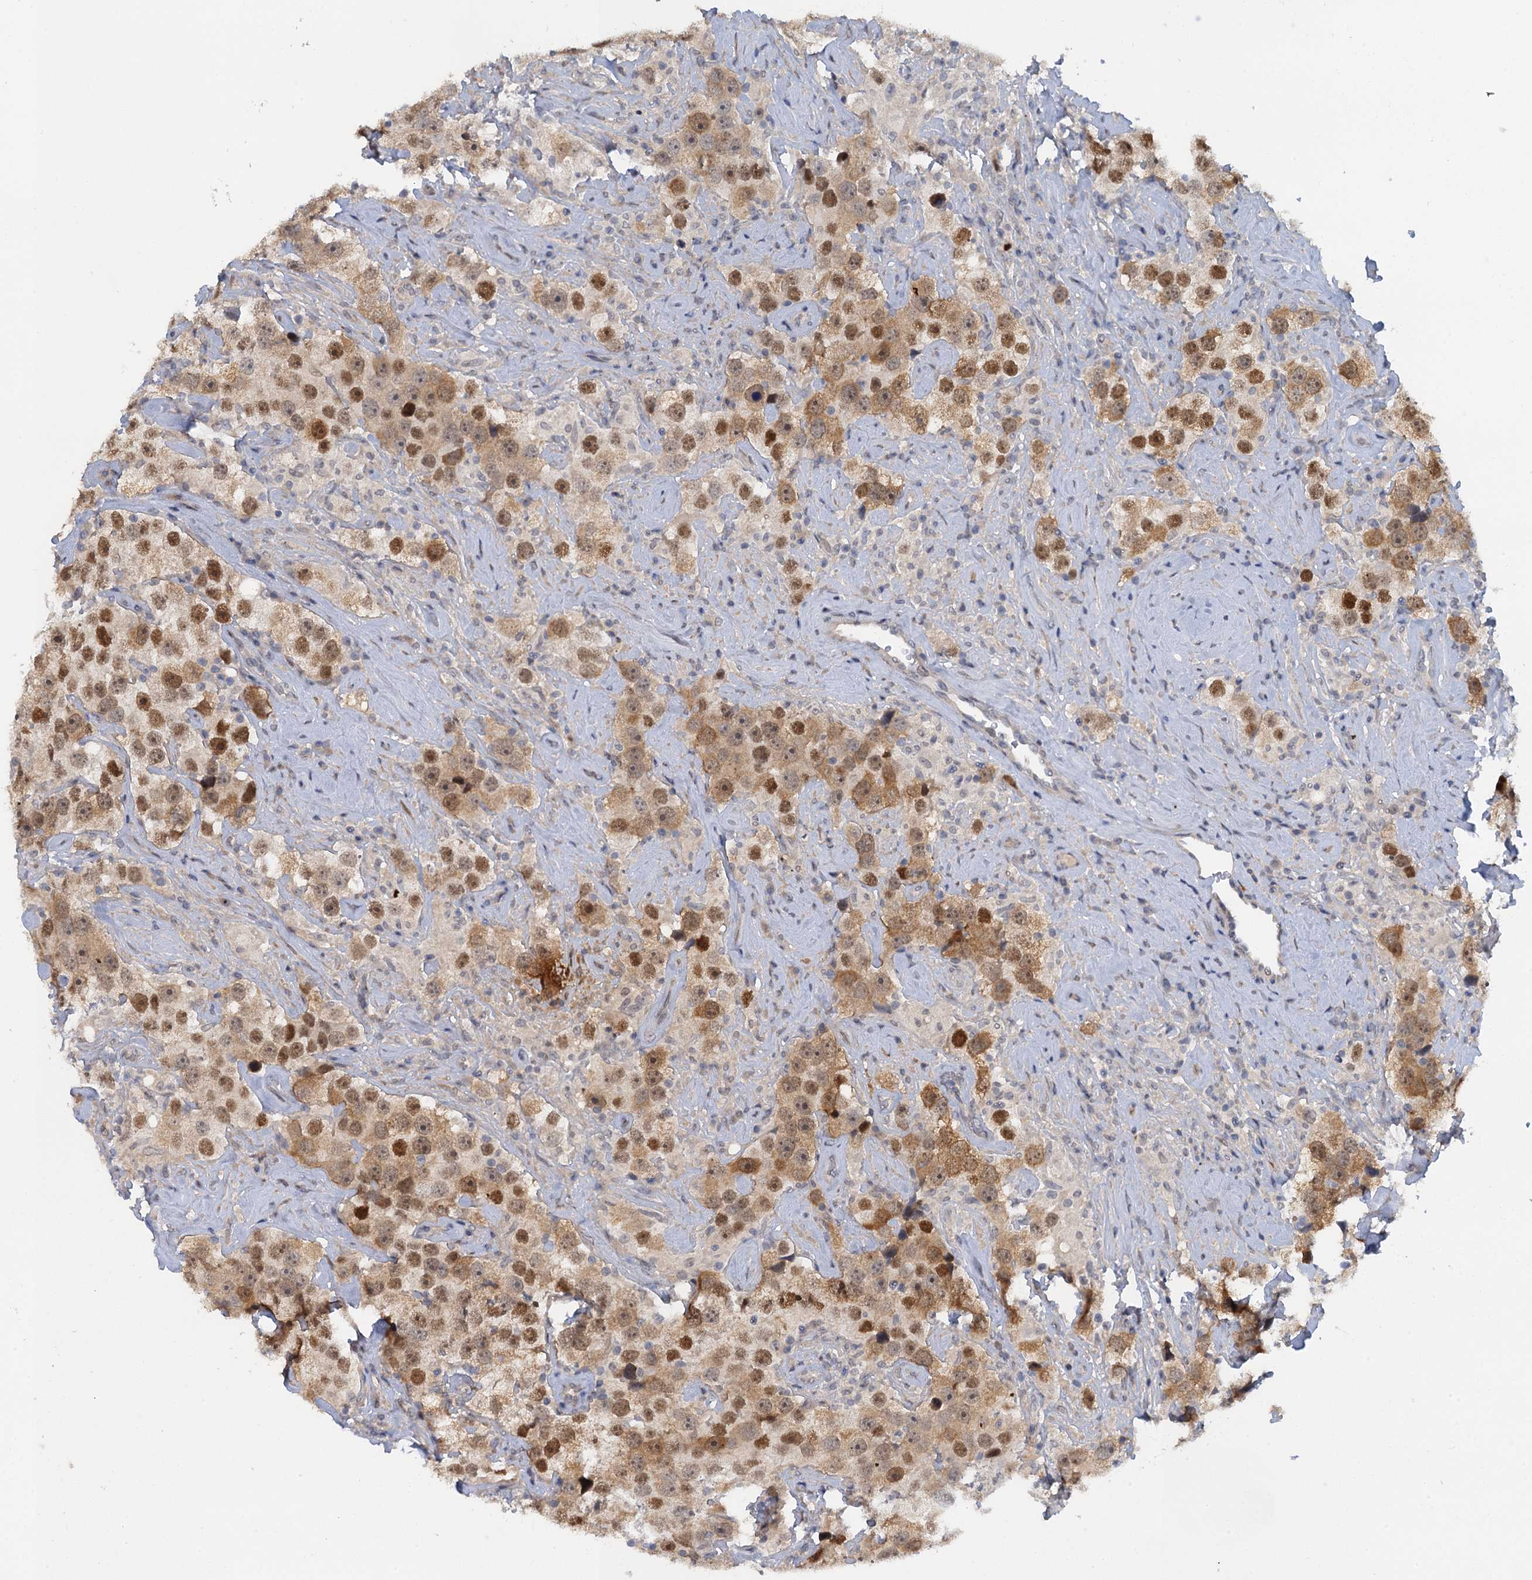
{"staining": {"intensity": "moderate", "quantity": ">75%", "location": "nuclear"}, "tissue": "testis cancer", "cell_type": "Tumor cells", "image_type": "cancer", "snomed": [{"axis": "morphology", "description": "Seminoma, NOS"}, {"axis": "topography", "description": "Testis"}], "caption": "The immunohistochemical stain highlights moderate nuclear positivity in tumor cells of testis seminoma tissue.", "gene": "MRFAP1", "patient": {"sex": "male", "age": 49}}